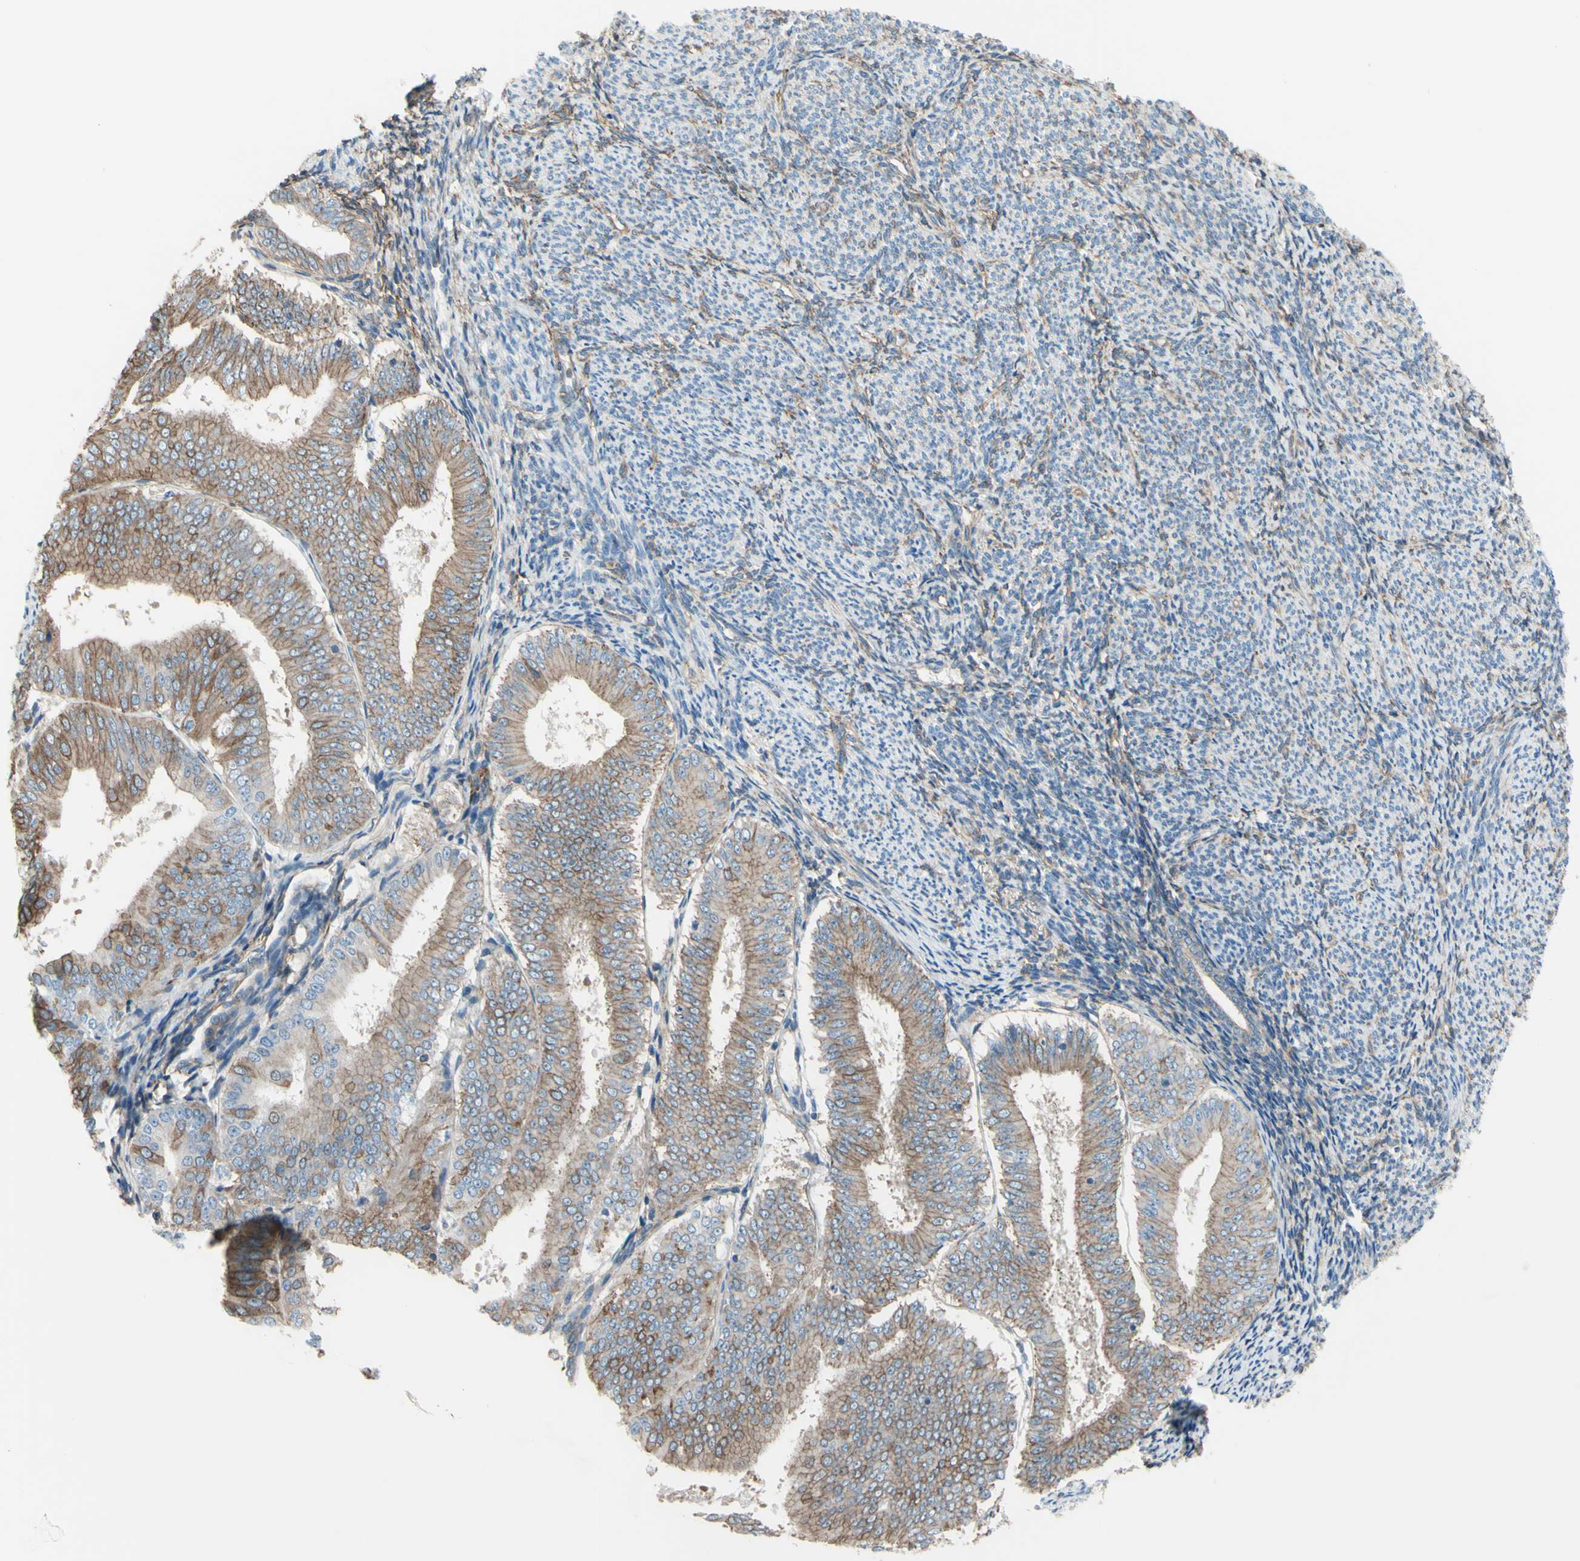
{"staining": {"intensity": "weak", "quantity": "25%-75%", "location": "cytoplasmic/membranous"}, "tissue": "endometrial cancer", "cell_type": "Tumor cells", "image_type": "cancer", "snomed": [{"axis": "morphology", "description": "Adenocarcinoma, NOS"}, {"axis": "topography", "description": "Endometrium"}], "caption": "A high-resolution micrograph shows immunohistochemistry staining of endometrial cancer, which displays weak cytoplasmic/membranous staining in approximately 25%-75% of tumor cells.", "gene": "ADD1", "patient": {"sex": "female", "age": 63}}